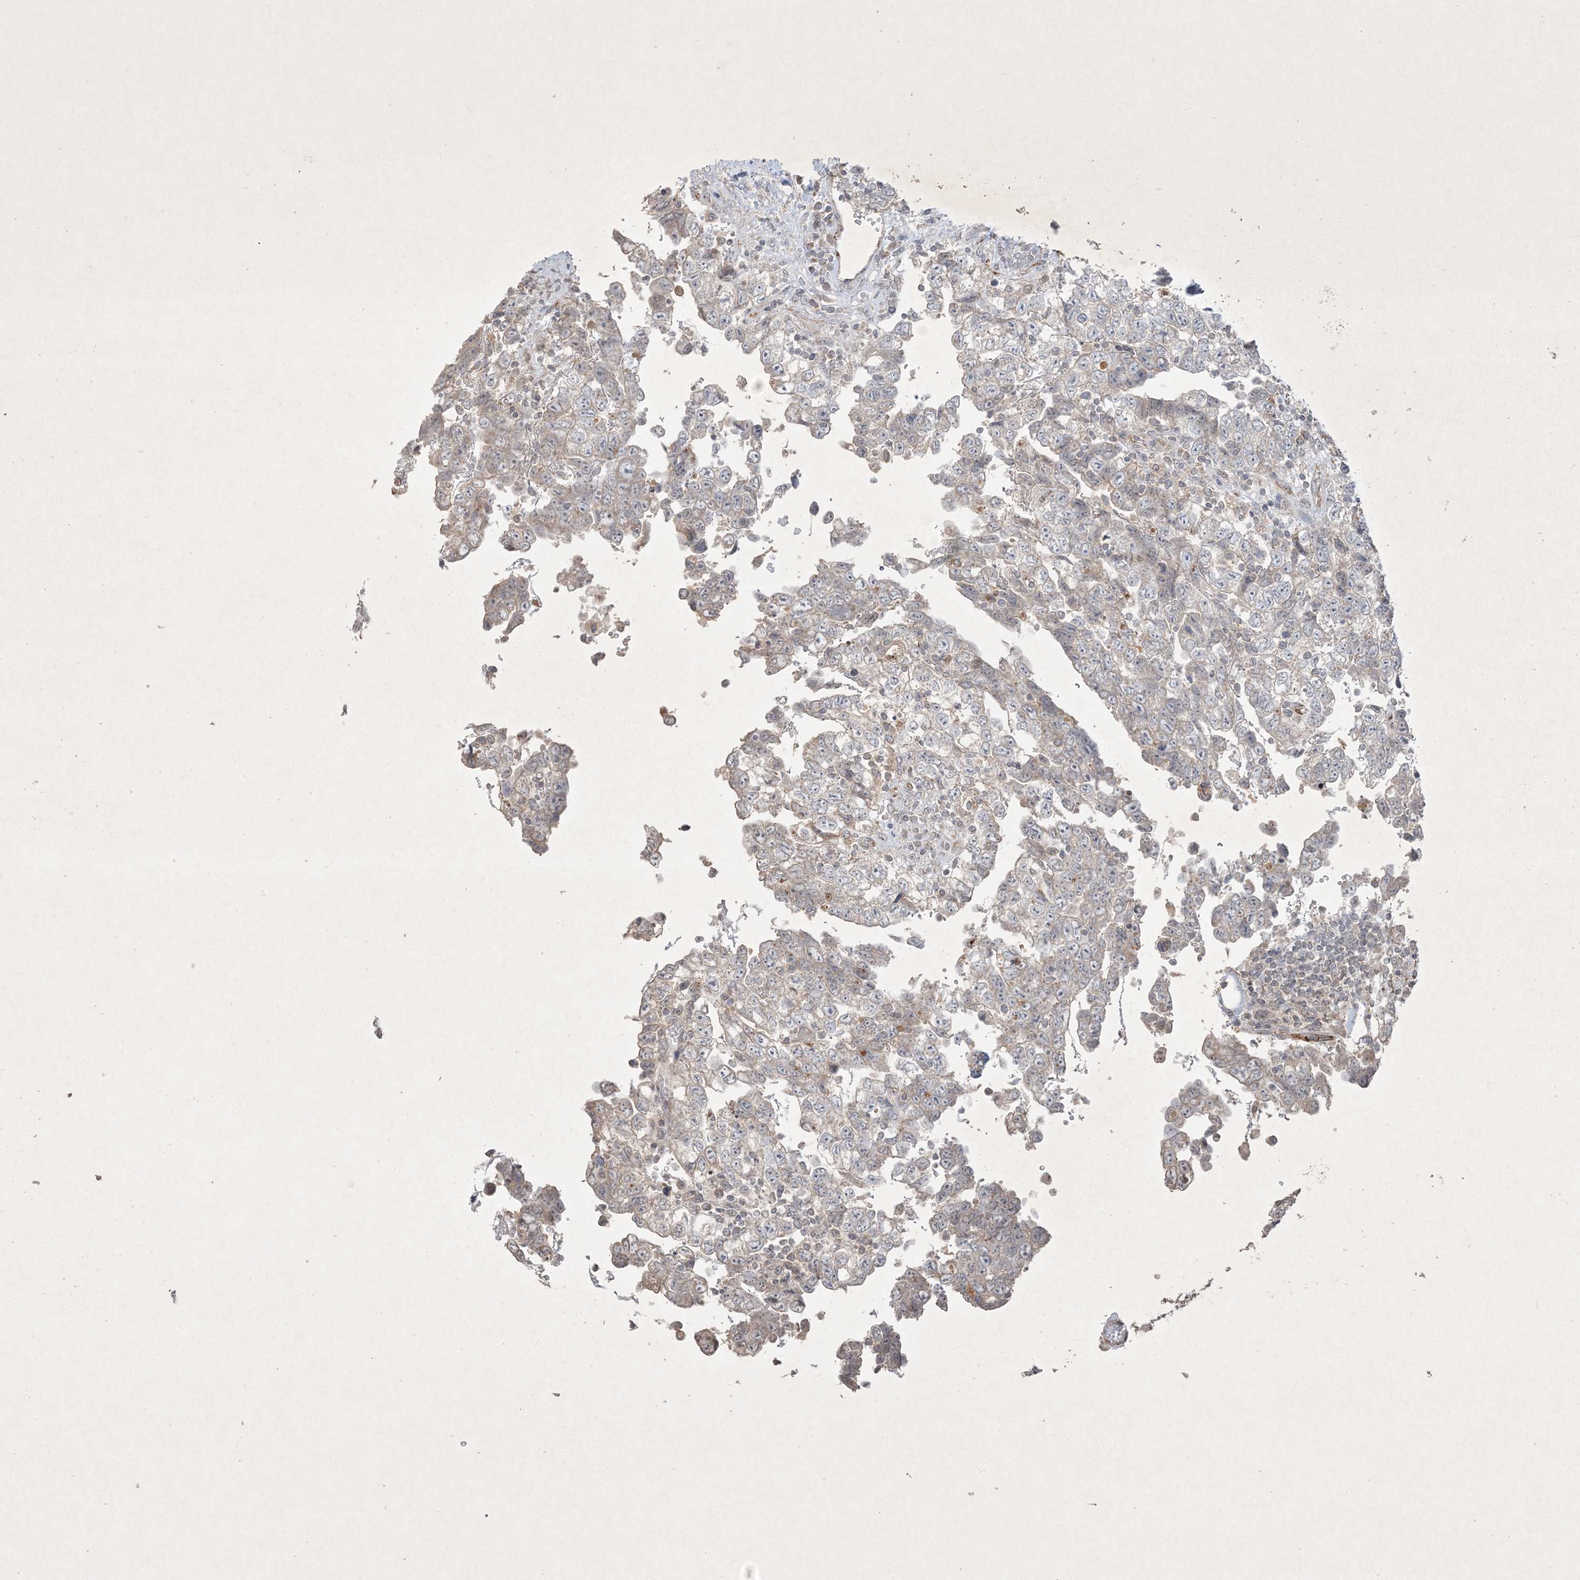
{"staining": {"intensity": "negative", "quantity": "none", "location": "none"}, "tissue": "testis cancer", "cell_type": "Tumor cells", "image_type": "cancer", "snomed": [{"axis": "morphology", "description": "Carcinoma, Embryonal, NOS"}, {"axis": "topography", "description": "Testis"}], "caption": "Tumor cells are negative for brown protein staining in testis cancer (embryonal carcinoma). The staining is performed using DAB (3,3'-diaminobenzidine) brown chromogen with nuclei counter-stained in using hematoxylin.", "gene": "PRSS36", "patient": {"sex": "male", "age": 37}}